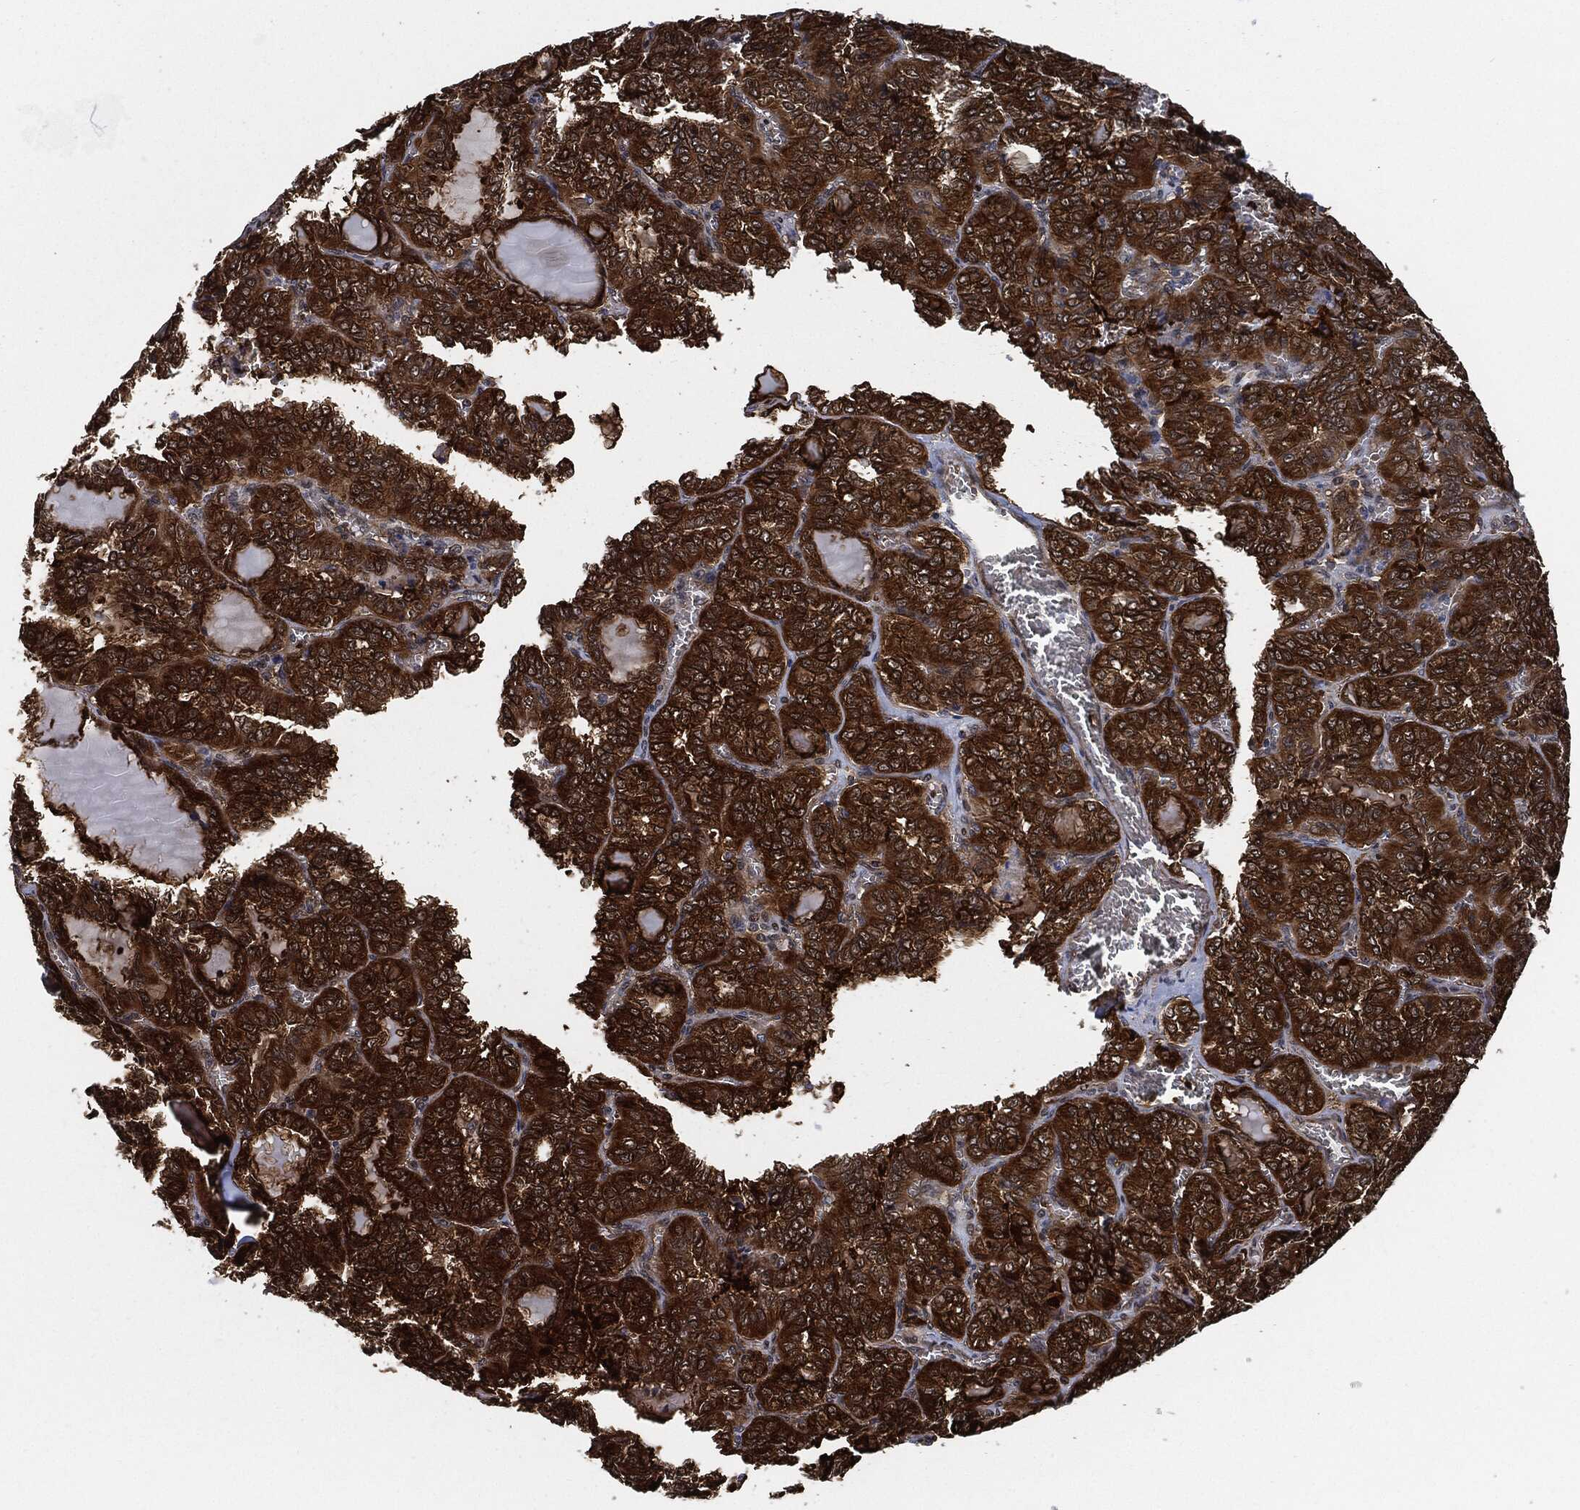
{"staining": {"intensity": "strong", "quantity": ">75%", "location": "cytoplasmic/membranous"}, "tissue": "thyroid cancer", "cell_type": "Tumor cells", "image_type": "cancer", "snomed": [{"axis": "morphology", "description": "Papillary adenocarcinoma, NOS"}, {"axis": "topography", "description": "Thyroid gland"}], "caption": "Human thyroid cancer stained for a protein (brown) demonstrates strong cytoplasmic/membranous positive staining in approximately >75% of tumor cells.", "gene": "PRDX2", "patient": {"sex": "female", "age": 41}}